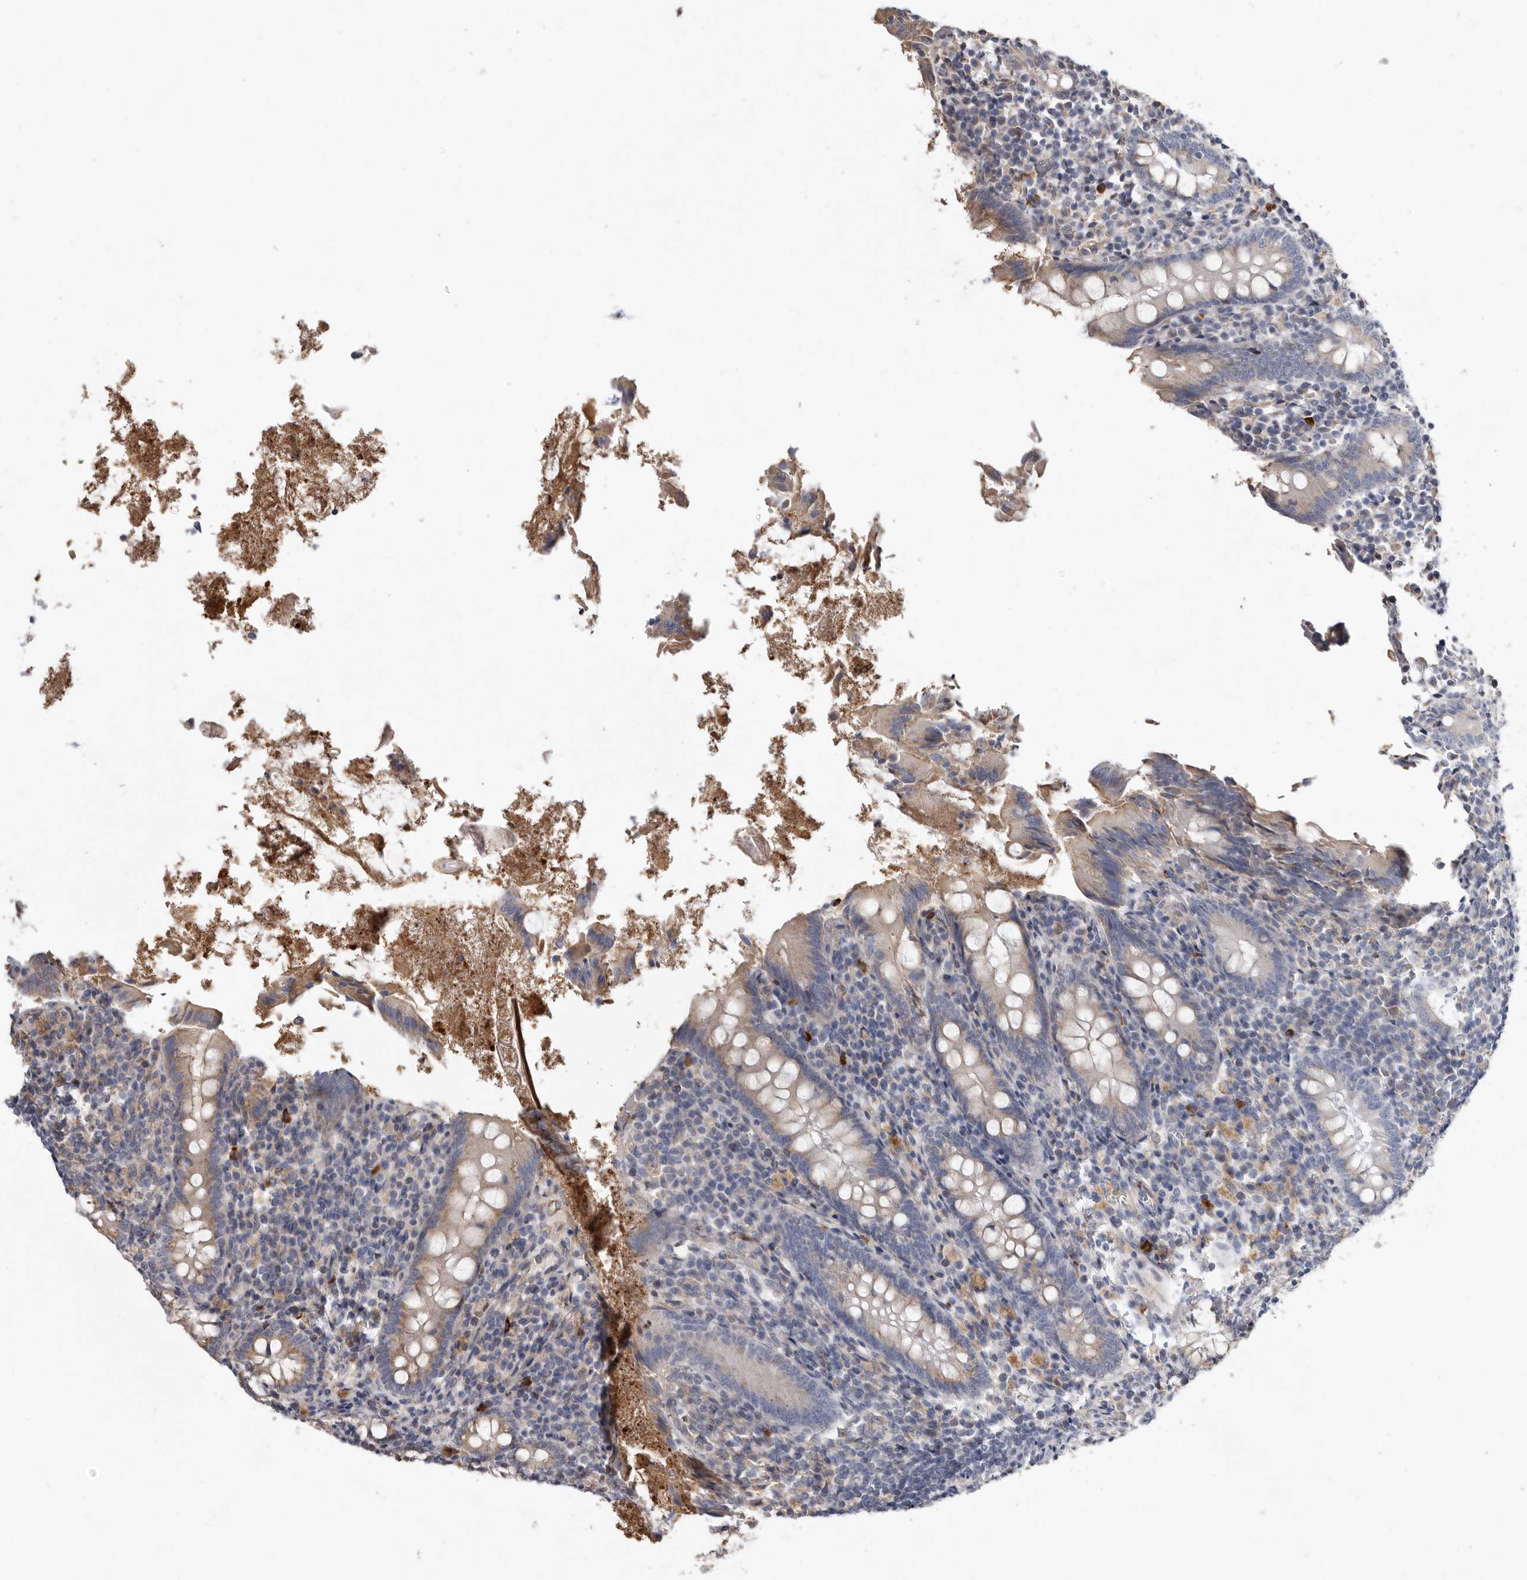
{"staining": {"intensity": "weak", "quantity": "<25%", "location": "cytoplasmic/membranous"}, "tissue": "appendix", "cell_type": "Glandular cells", "image_type": "normal", "snomed": [{"axis": "morphology", "description": "Normal tissue, NOS"}, {"axis": "topography", "description": "Appendix"}], "caption": "High power microscopy histopathology image of an IHC histopathology image of normal appendix, revealing no significant expression in glandular cells. Brightfield microscopy of immunohistochemistry (IHC) stained with DAB (brown) and hematoxylin (blue), captured at high magnification.", "gene": "ASIC5", "patient": {"sex": "female", "age": 17}}